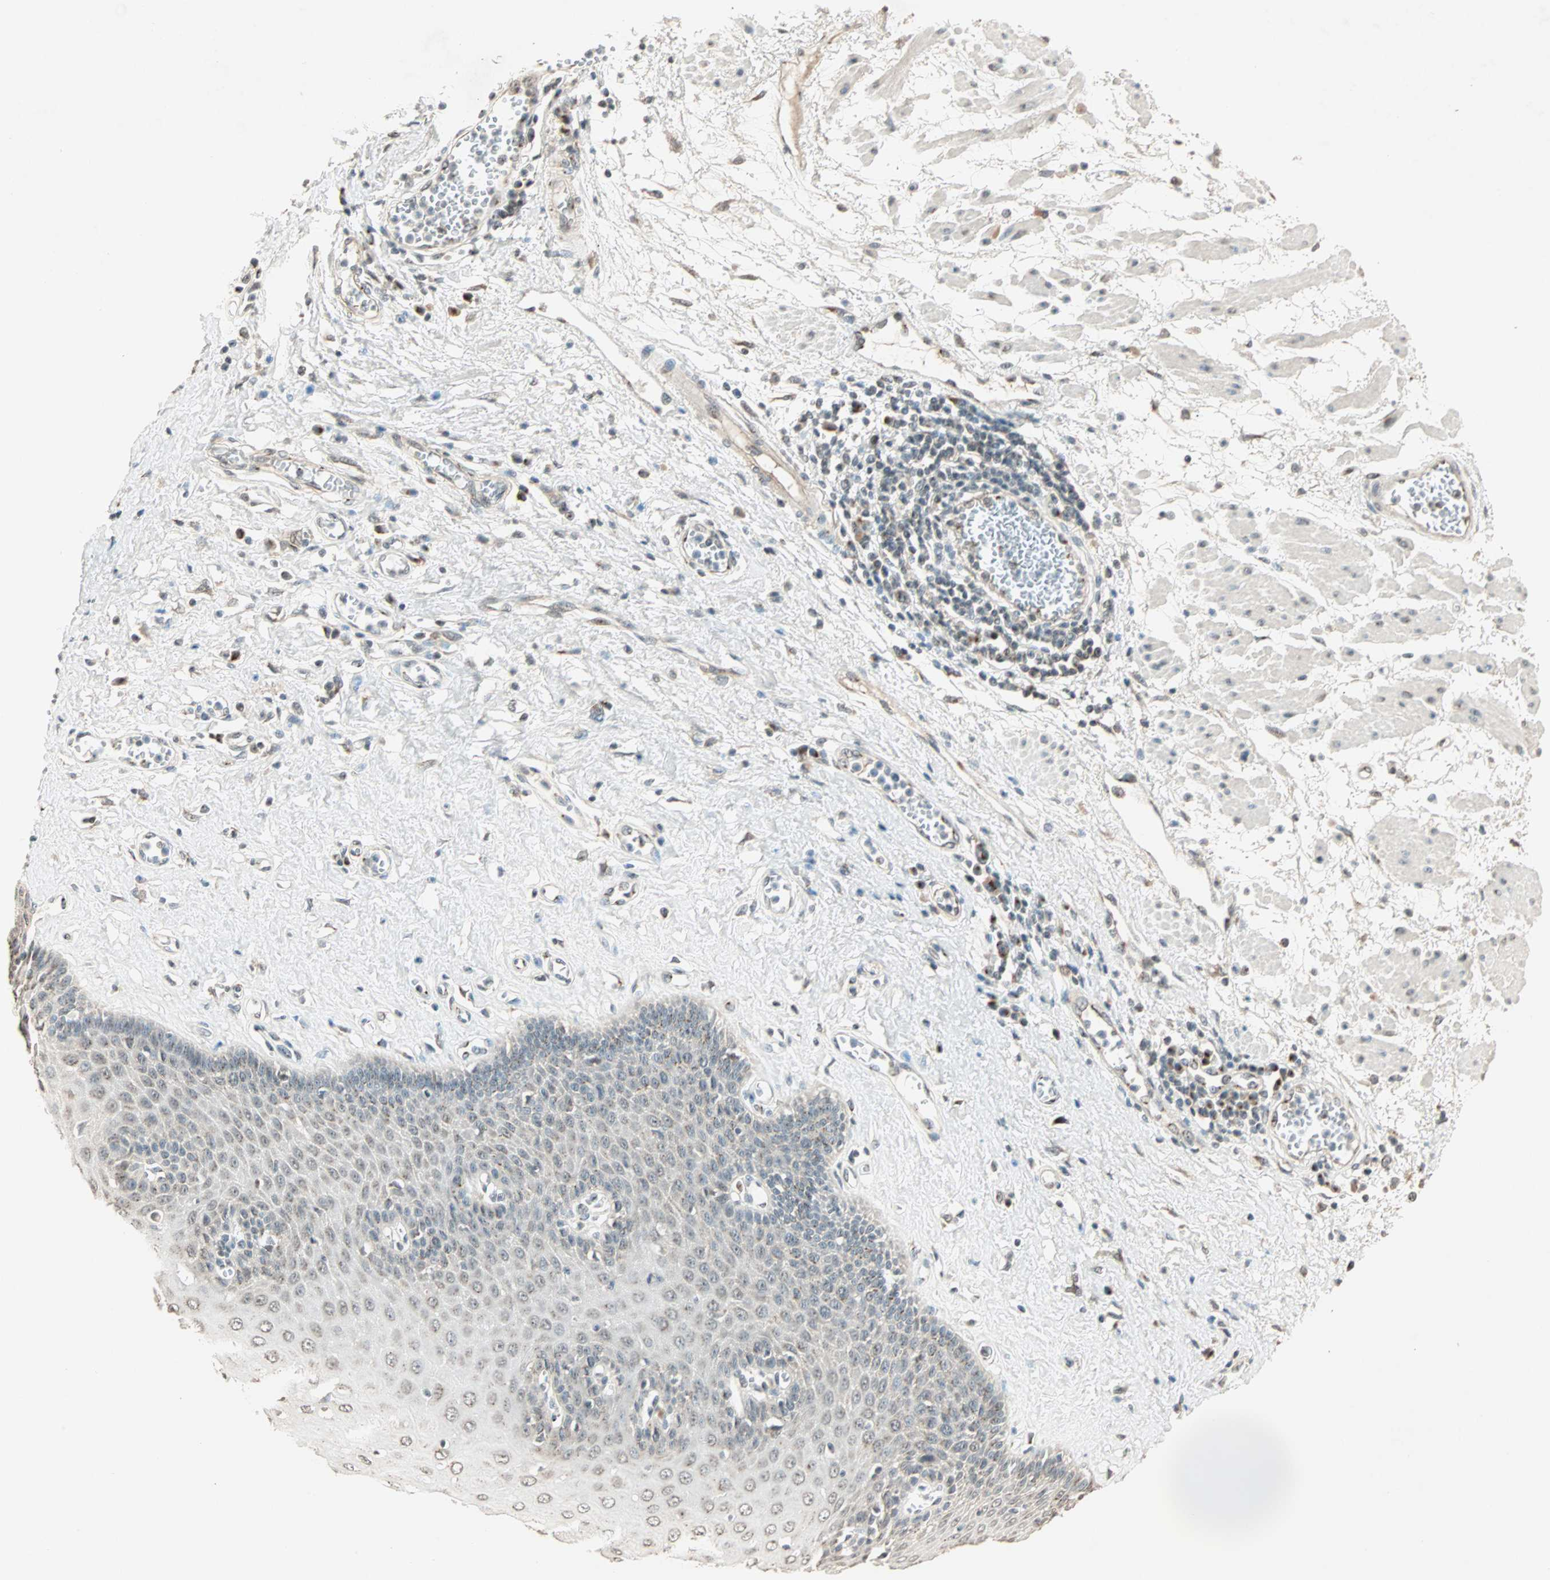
{"staining": {"intensity": "weak", "quantity": "25%-75%", "location": "cytoplasmic/membranous"}, "tissue": "esophagus", "cell_type": "Squamous epithelial cells", "image_type": "normal", "snomed": [{"axis": "morphology", "description": "Normal tissue, NOS"}, {"axis": "morphology", "description": "Squamous cell carcinoma, NOS"}, {"axis": "topography", "description": "Esophagus"}], "caption": "Brown immunohistochemical staining in unremarkable human esophagus displays weak cytoplasmic/membranous expression in approximately 25%-75% of squamous epithelial cells. (Brightfield microscopy of DAB IHC at high magnification).", "gene": "PRDM2", "patient": {"sex": "male", "age": 65}}